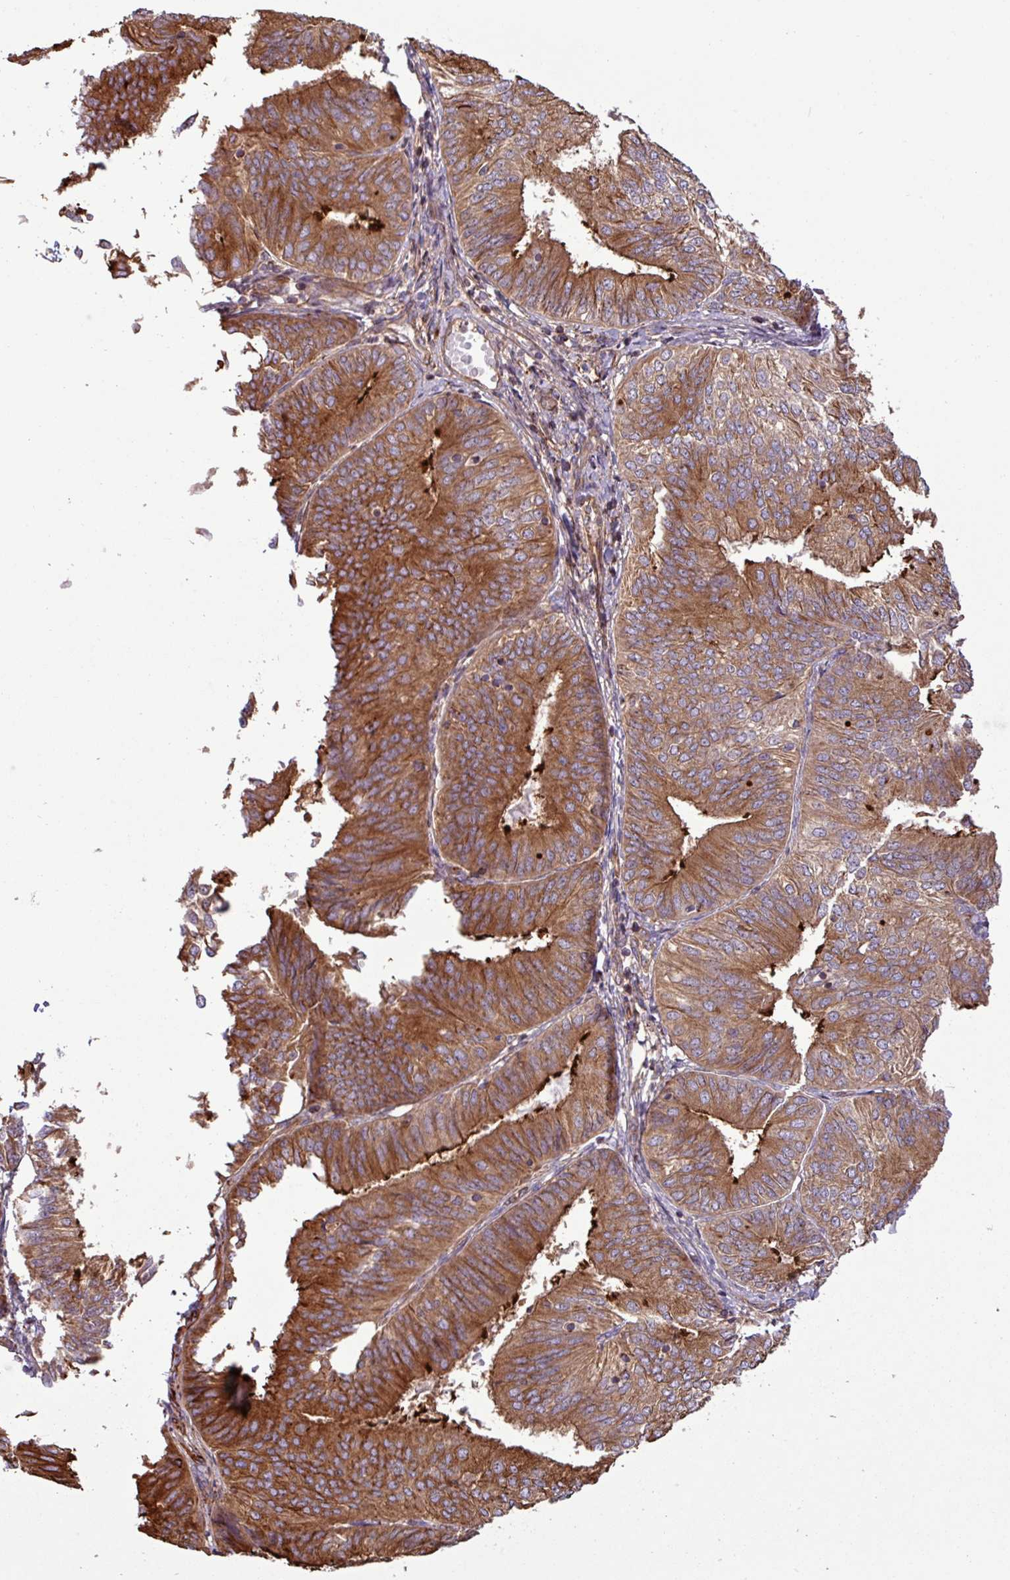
{"staining": {"intensity": "strong", "quantity": ">75%", "location": "cytoplasmic/membranous"}, "tissue": "endometrial cancer", "cell_type": "Tumor cells", "image_type": "cancer", "snomed": [{"axis": "morphology", "description": "Adenocarcinoma, NOS"}, {"axis": "topography", "description": "Endometrium"}], "caption": "Protein expression analysis of human endometrial cancer (adenocarcinoma) reveals strong cytoplasmic/membranous expression in approximately >75% of tumor cells.", "gene": "ZNF300", "patient": {"sex": "female", "age": 58}}